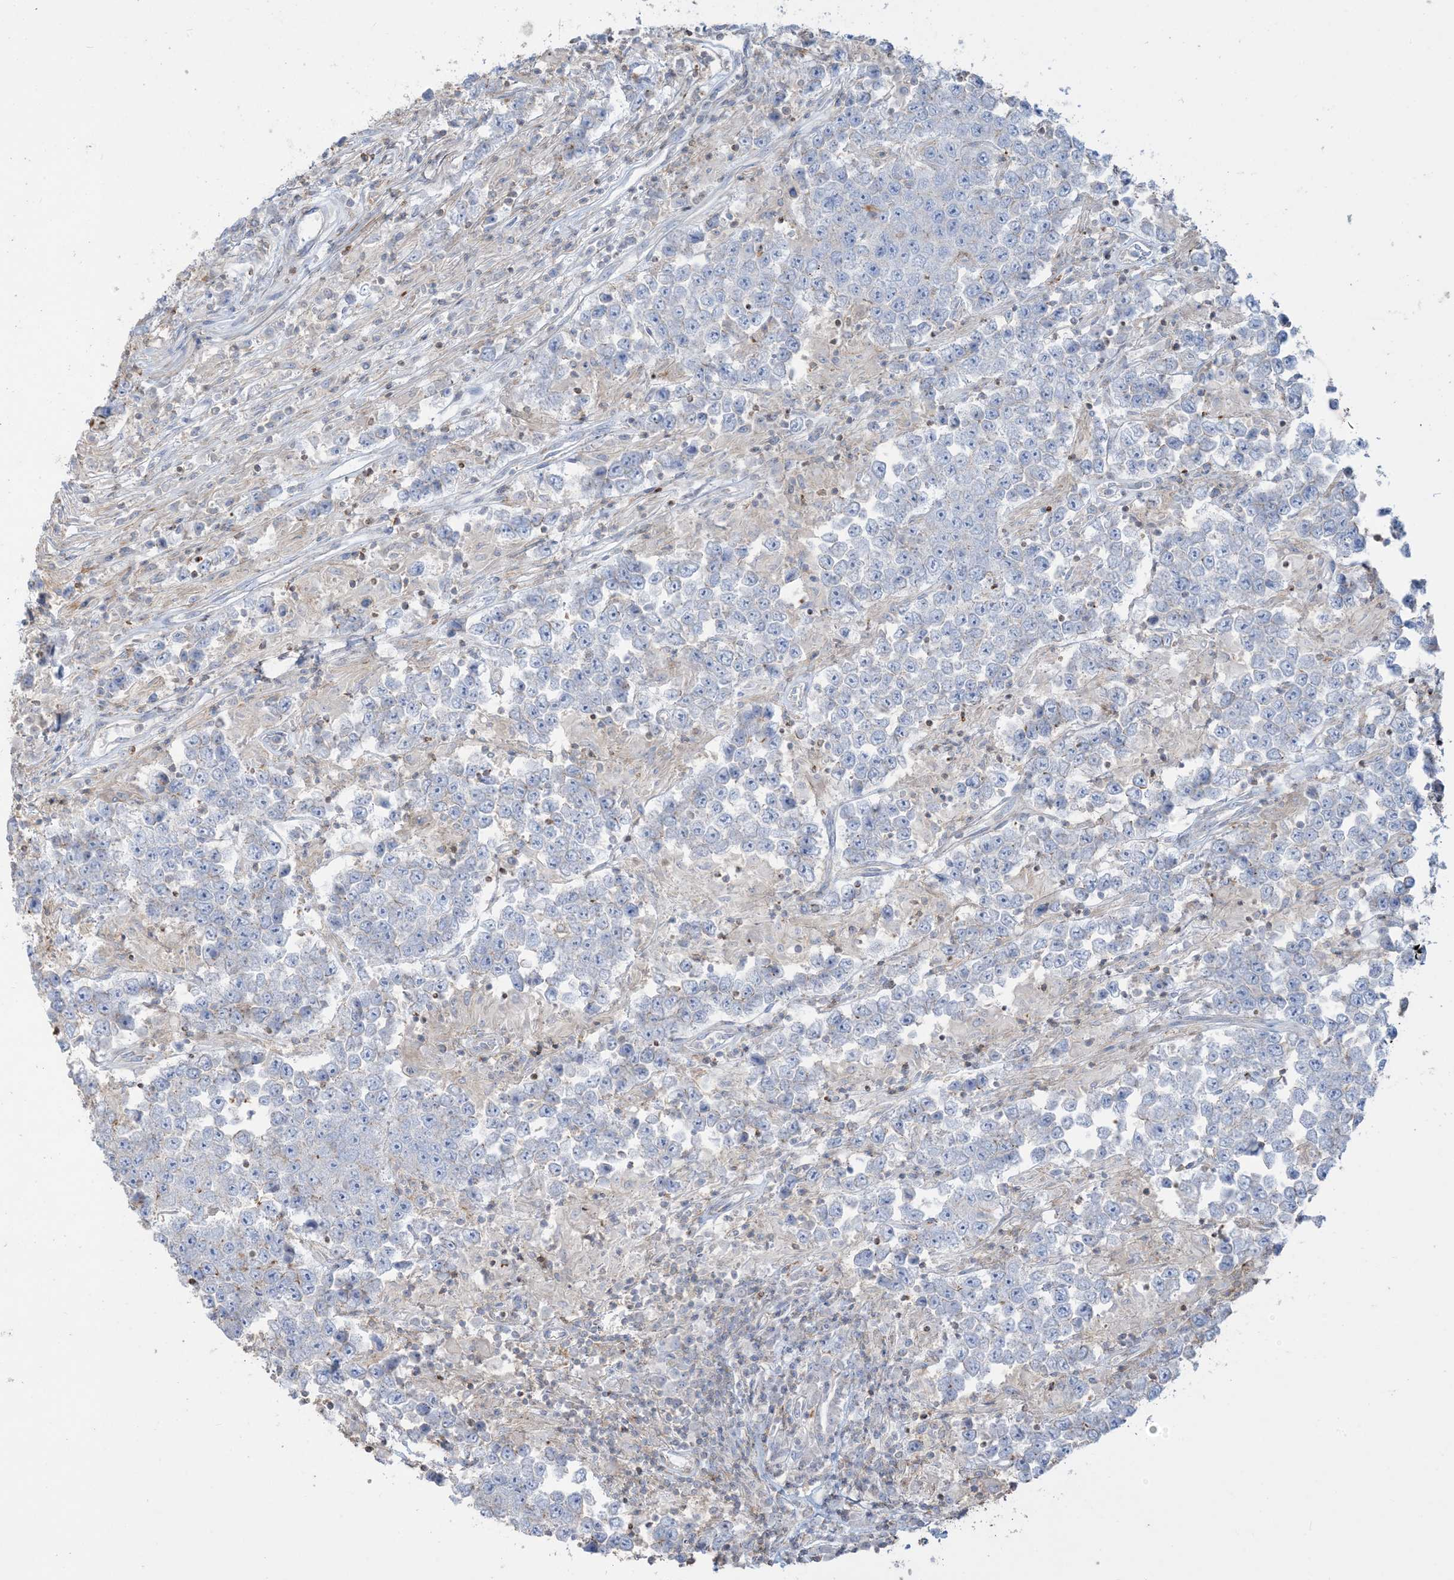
{"staining": {"intensity": "negative", "quantity": "none", "location": "none"}, "tissue": "testis cancer", "cell_type": "Tumor cells", "image_type": "cancer", "snomed": [{"axis": "morphology", "description": "Normal tissue, NOS"}, {"axis": "morphology", "description": "Urothelial carcinoma, High grade"}, {"axis": "morphology", "description": "Seminoma, NOS"}, {"axis": "morphology", "description": "Carcinoma, Embryonal, NOS"}, {"axis": "topography", "description": "Urinary bladder"}, {"axis": "topography", "description": "Testis"}], "caption": "This micrograph is of testis cancer stained with IHC to label a protein in brown with the nuclei are counter-stained blue. There is no staining in tumor cells. (DAB immunohistochemistry (IHC) with hematoxylin counter stain).", "gene": "GTF3C2", "patient": {"sex": "male", "age": 41}}